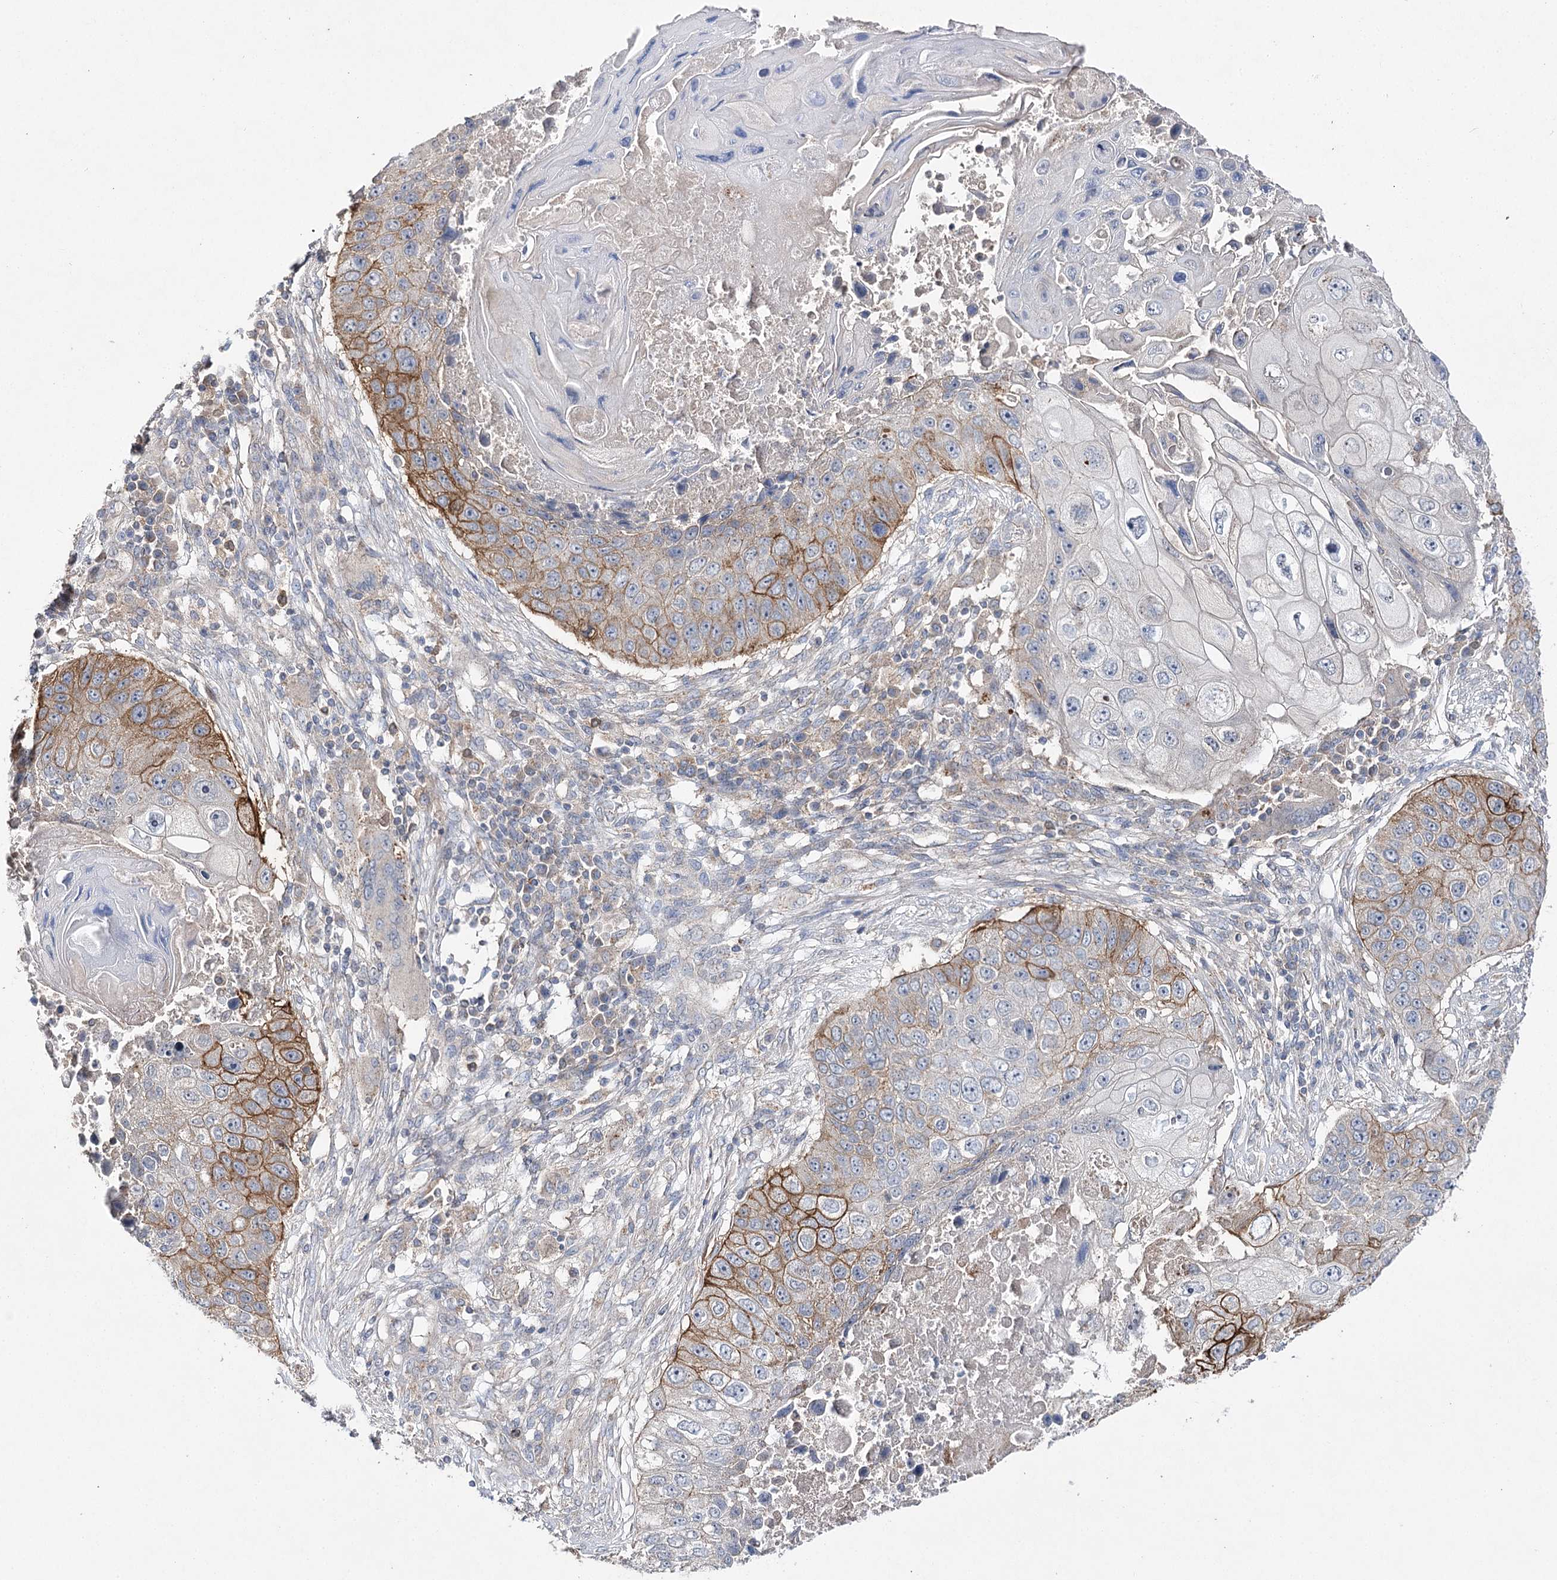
{"staining": {"intensity": "strong", "quantity": "<25%", "location": "cytoplasmic/membranous"}, "tissue": "lung cancer", "cell_type": "Tumor cells", "image_type": "cancer", "snomed": [{"axis": "morphology", "description": "Squamous cell carcinoma, NOS"}, {"axis": "topography", "description": "Lung"}], "caption": "Immunohistochemical staining of human lung squamous cell carcinoma demonstrates medium levels of strong cytoplasmic/membranous protein expression in approximately <25% of tumor cells.", "gene": "AURKC", "patient": {"sex": "male", "age": 61}}